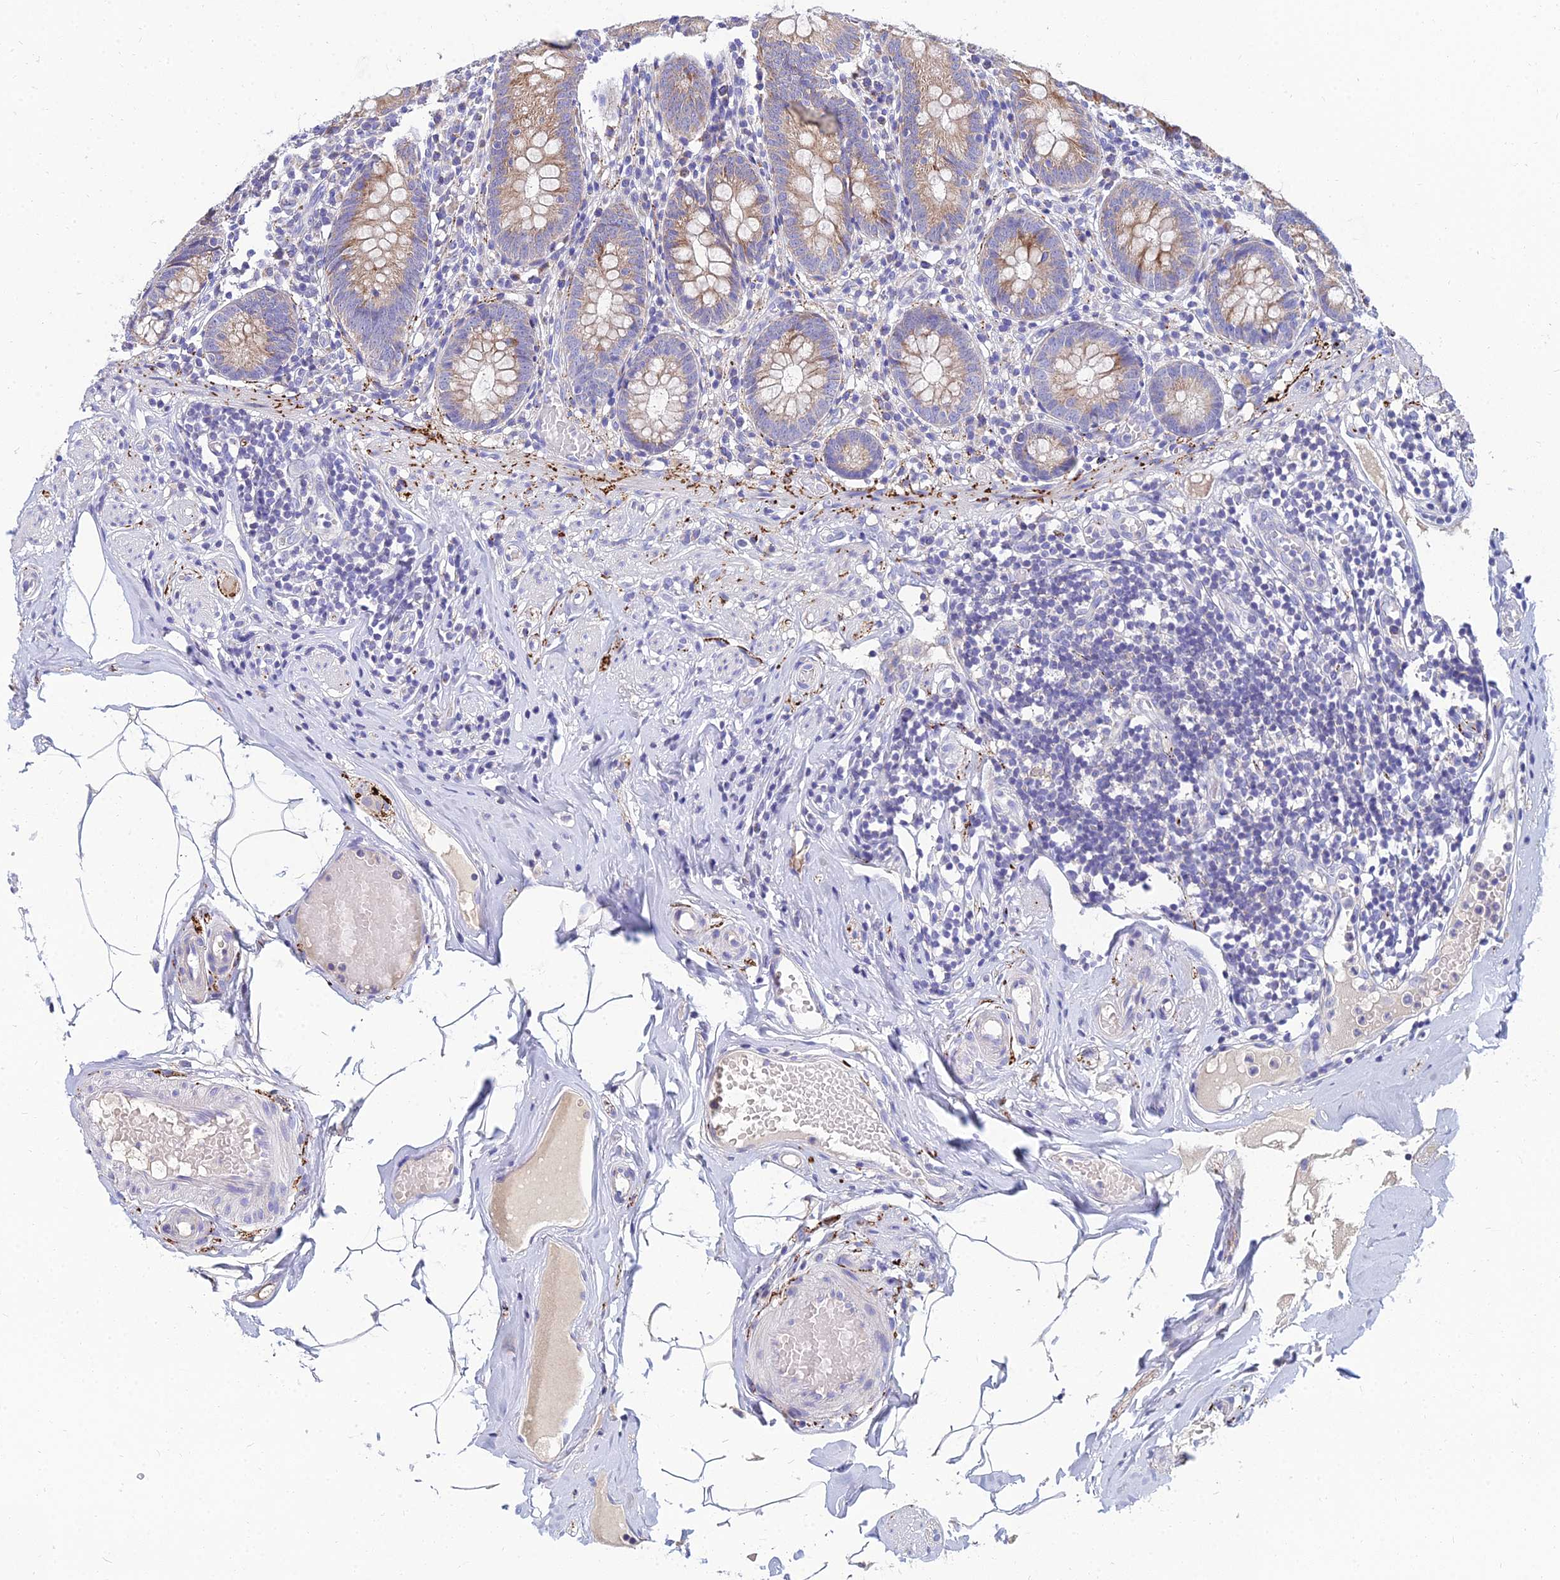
{"staining": {"intensity": "moderate", "quantity": ">75%", "location": "cytoplasmic/membranous"}, "tissue": "appendix", "cell_type": "Glandular cells", "image_type": "normal", "snomed": [{"axis": "morphology", "description": "Normal tissue, NOS"}, {"axis": "topography", "description": "Appendix"}], "caption": "Immunohistochemistry of normal human appendix reveals medium levels of moderate cytoplasmic/membranous staining in approximately >75% of glandular cells. The staining is performed using DAB (3,3'-diaminobenzidine) brown chromogen to label protein expression. The nuclei are counter-stained blue using hematoxylin.", "gene": "NPY", "patient": {"sex": "male", "age": 55}}